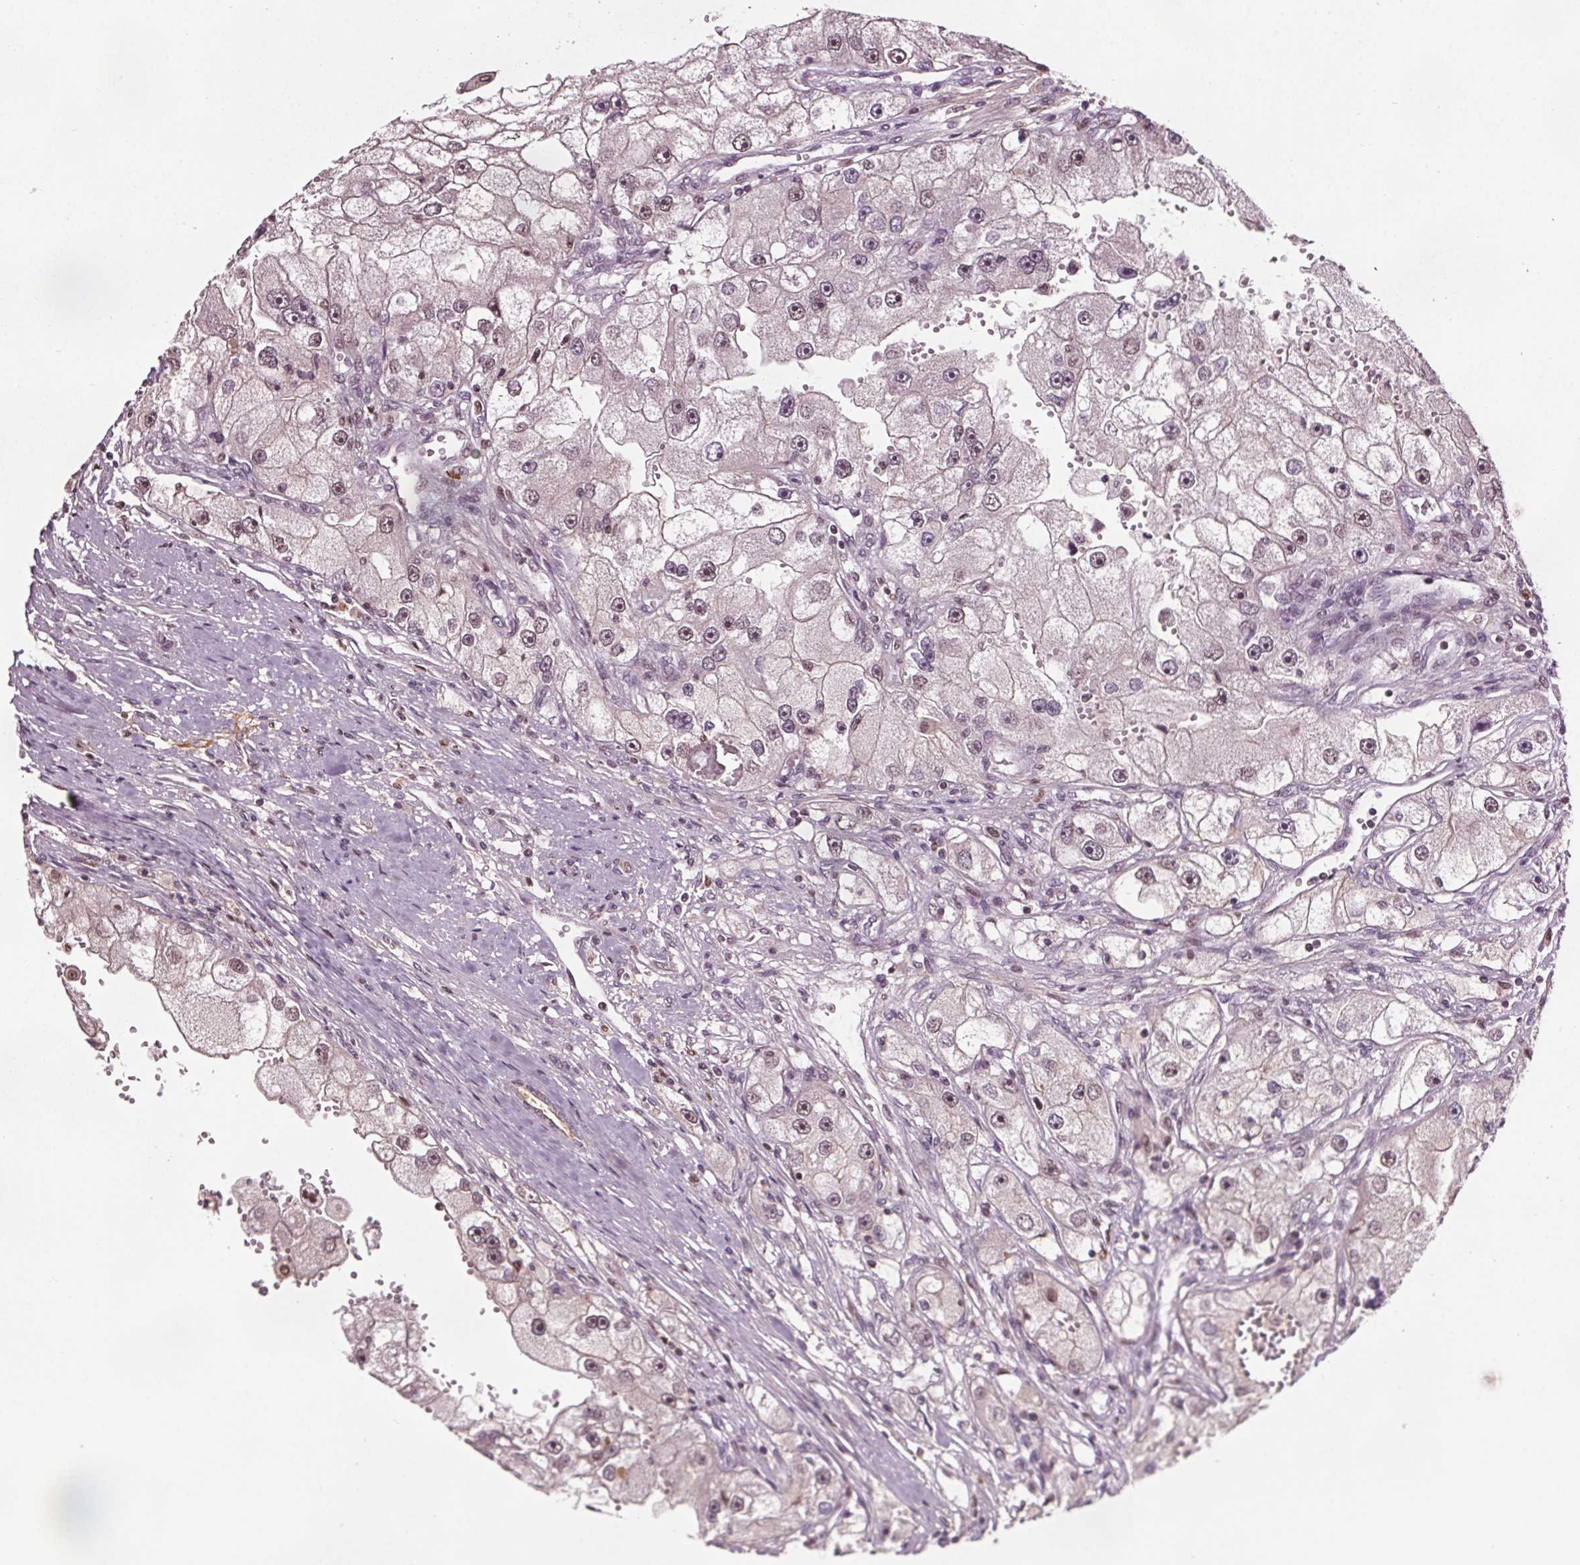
{"staining": {"intensity": "weak", "quantity": "25%-75%", "location": "nuclear"}, "tissue": "renal cancer", "cell_type": "Tumor cells", "image_type": "cancer", "snomed": [{"axis": "morphology", "description": "Adenocarcinoma, NOS"}, {"axis": "topography", "description": "Kidney"}], "caption": "Renal cancer (adenocarcinoma) was stained to show a protein in brown. There is low levels of weak nuclear staining in approximately 25%-75% of tumor cells. The staining was performed using DAB to visualize the protein expression in brown, while the nuclei were stained in blue with hematoxylin (Magnification: 20x).", "gene": "DDX11", "patient": {"sex": "male", "age": 63}}